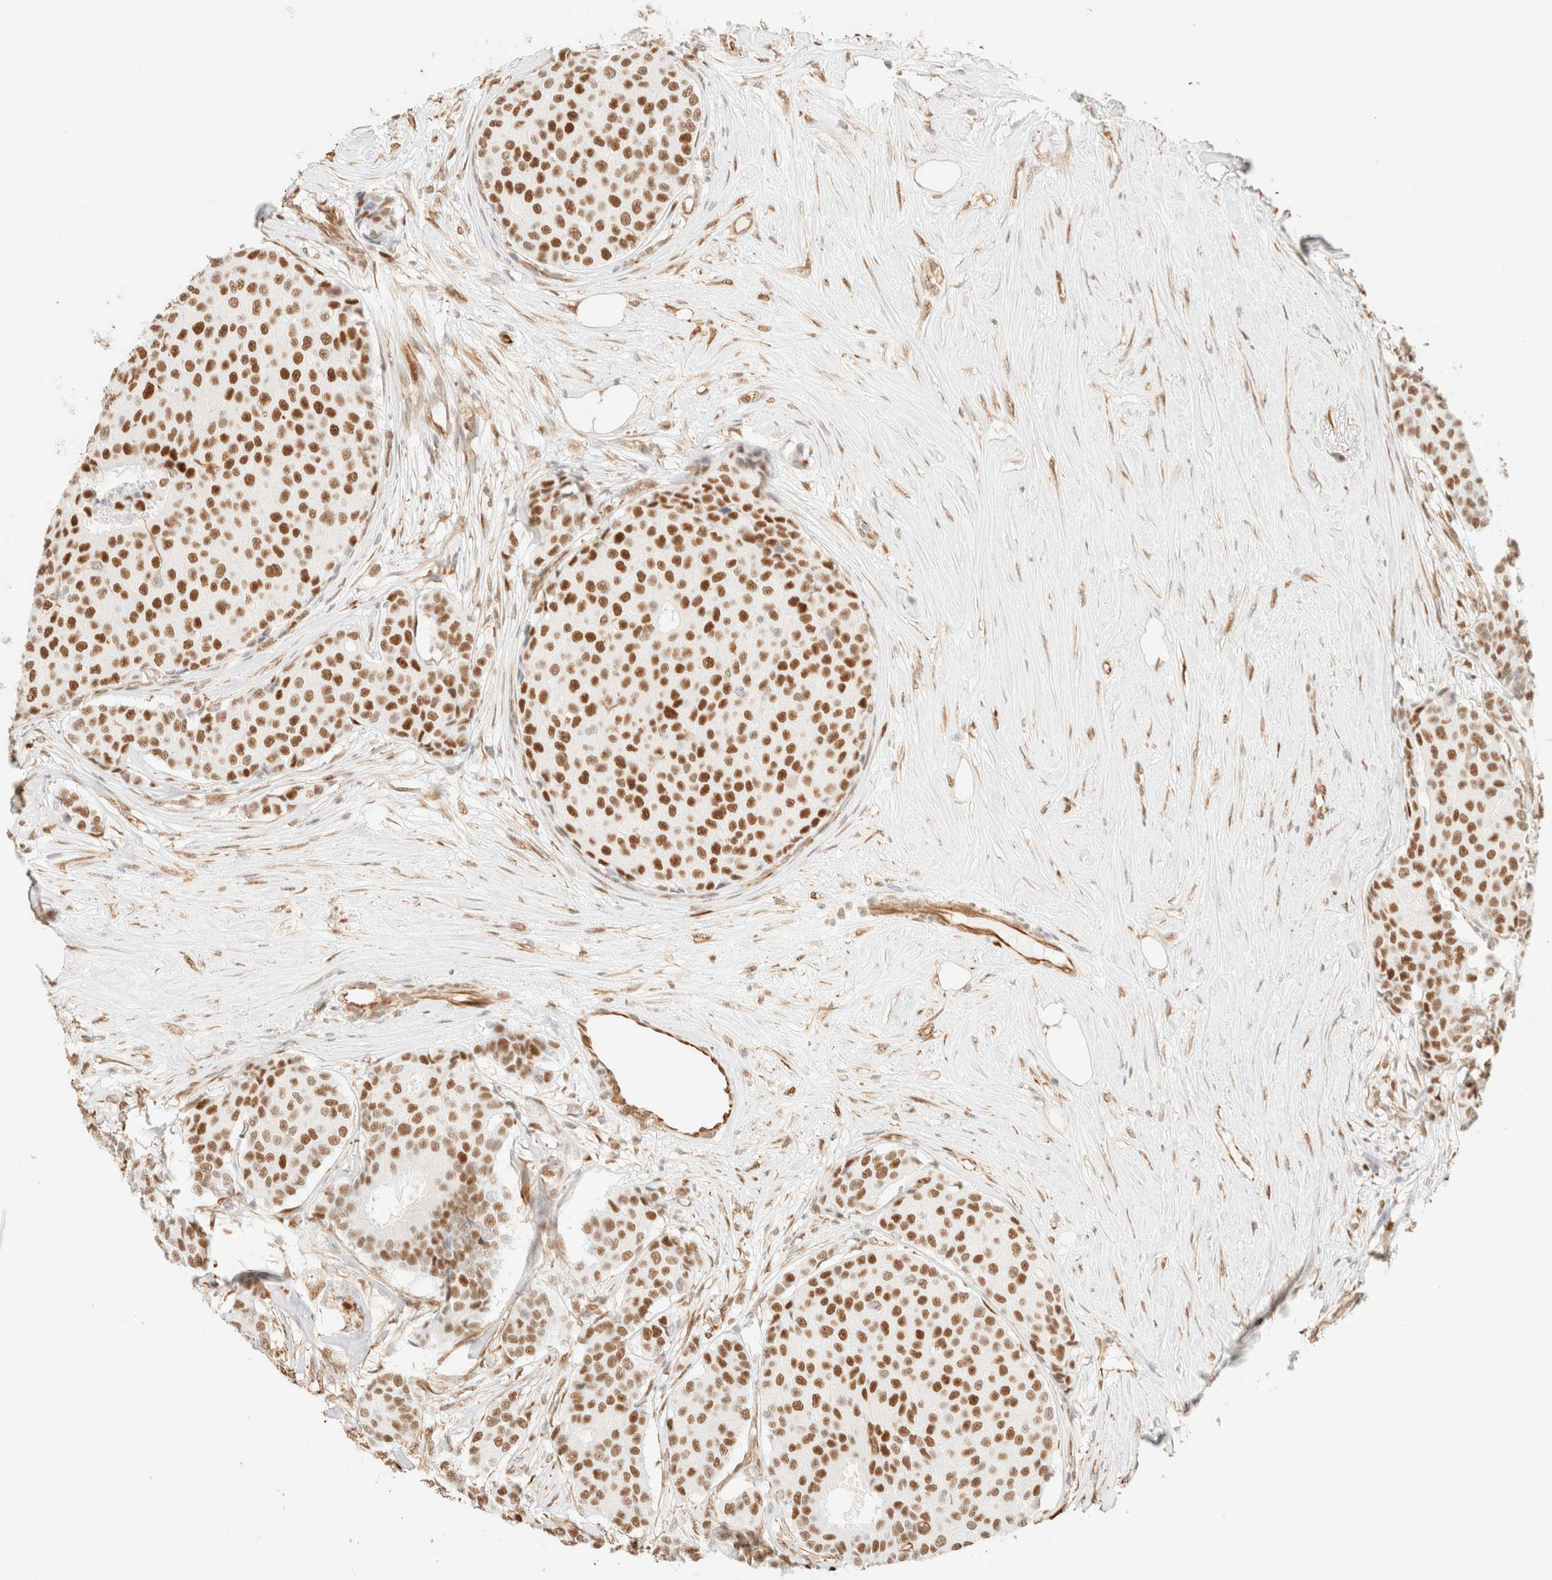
{"staining": {"intensity": "strong", "quantity": ">75%", "location": "nuclear"}, "tissue": "breast cancer", "cell_type": "Tumor cells", "image_type": "cancer", "snomed": [{"axis": "morphology", "description": "Duct carcinoma"}, {"axis": "topography", "description": "Breast"}], "caption": "Invasive ductal carcinoma (breast) stained with DAB (3,3'-diaminobenzidine) IHC reveals high levels of strong nuclear positivity in approximately >75% of tumor cells.", "gene": "ZSCAN18", "patient": {"sex": "female", "age": 75}}